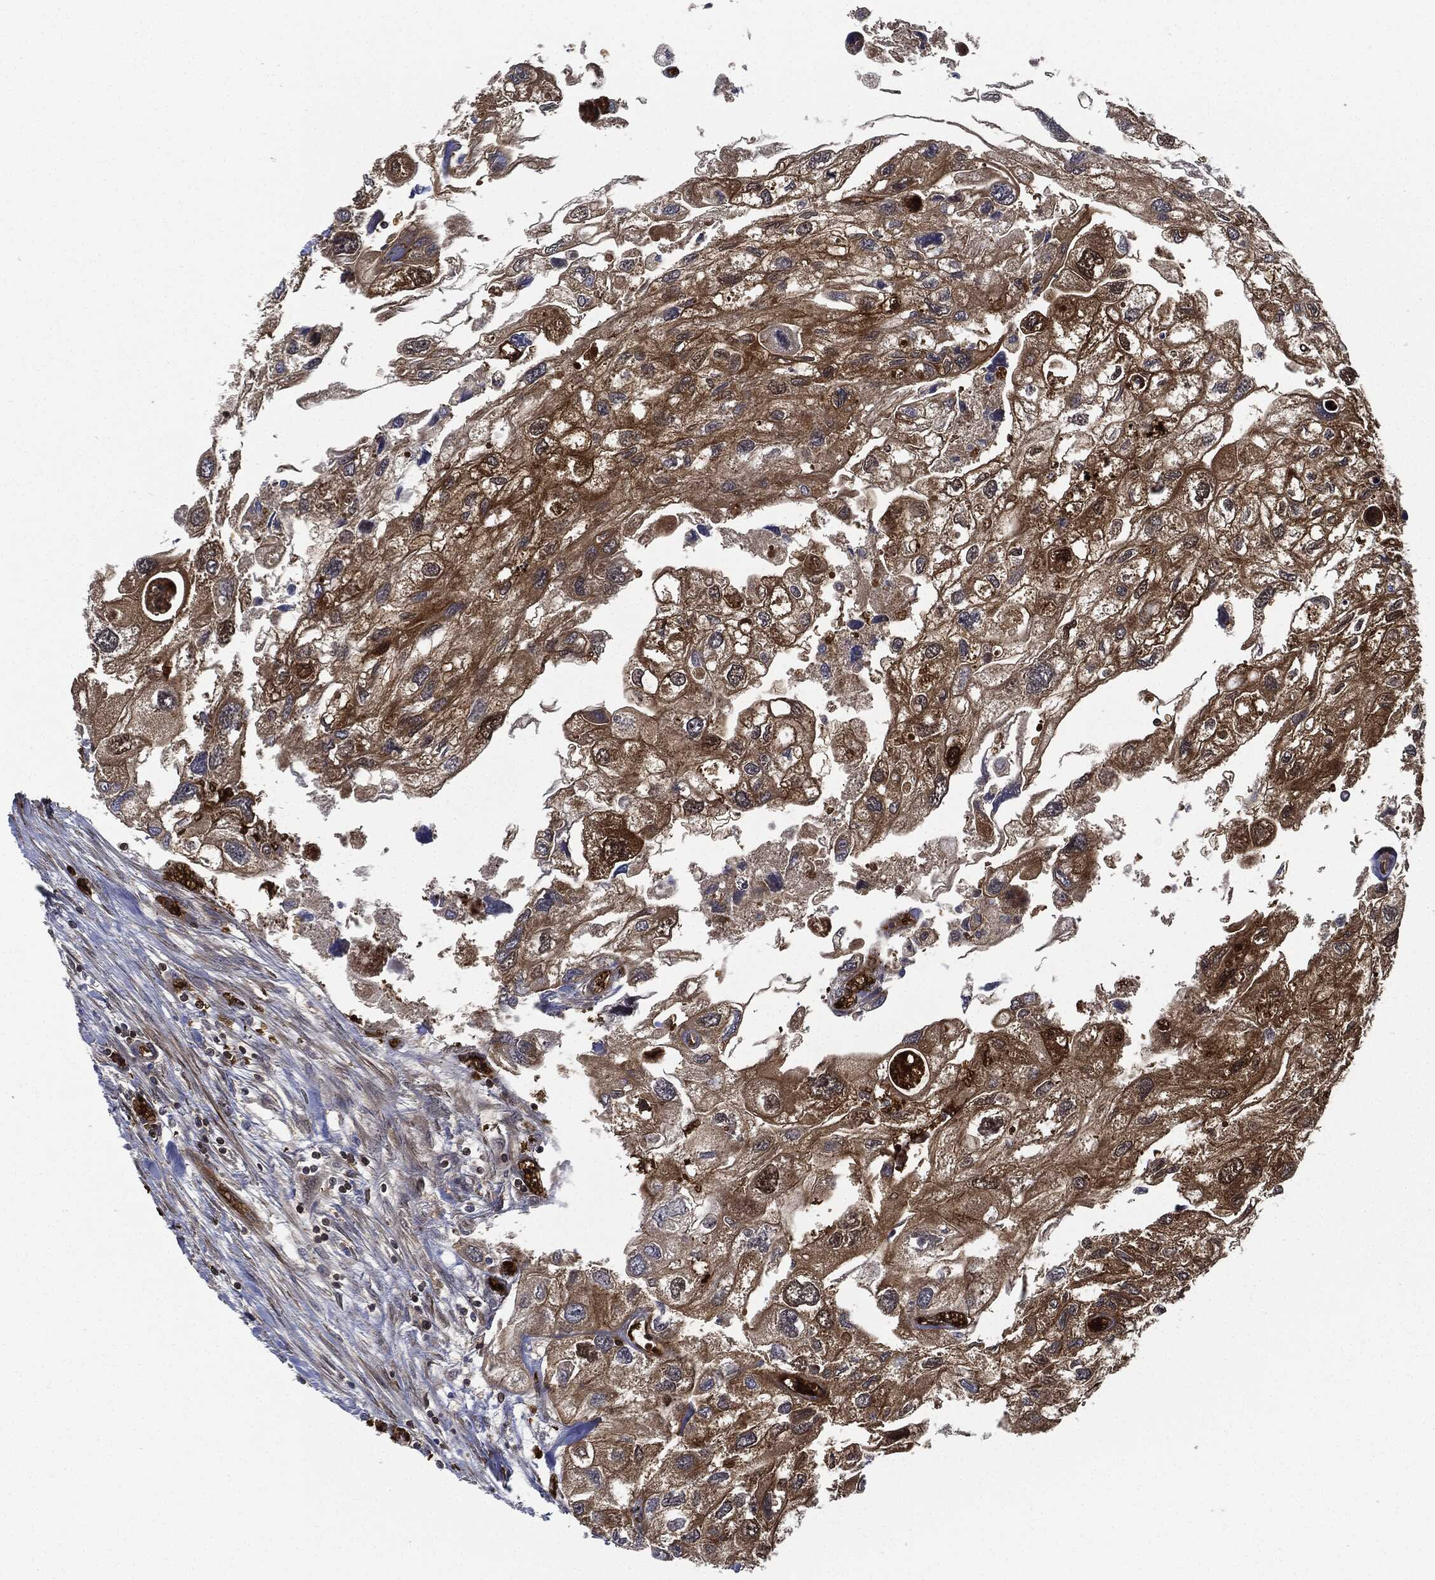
{"staining": {"intensity": "moderate", "quantity": ">75%", "location": "cytoplasmic/membranous"}, "tissue": "urothelial cancer", "cell_type": "Tumor cells", "image_type": "cancer", "snomed": [{"axis": "morphology", "description": "Urothelial carcinoma, High grade"}, {"axis": "topography", "description": "Urinary bladder"}], "caption": "Immunohistochemical staining of human high-grade urothelial carcinoma shows medium levels of moderate cytoplasmic/membranous staining in about >75% of tumor cells.", "gene": "PRDX2", "patient": {"sex": "male", "age": 59}}